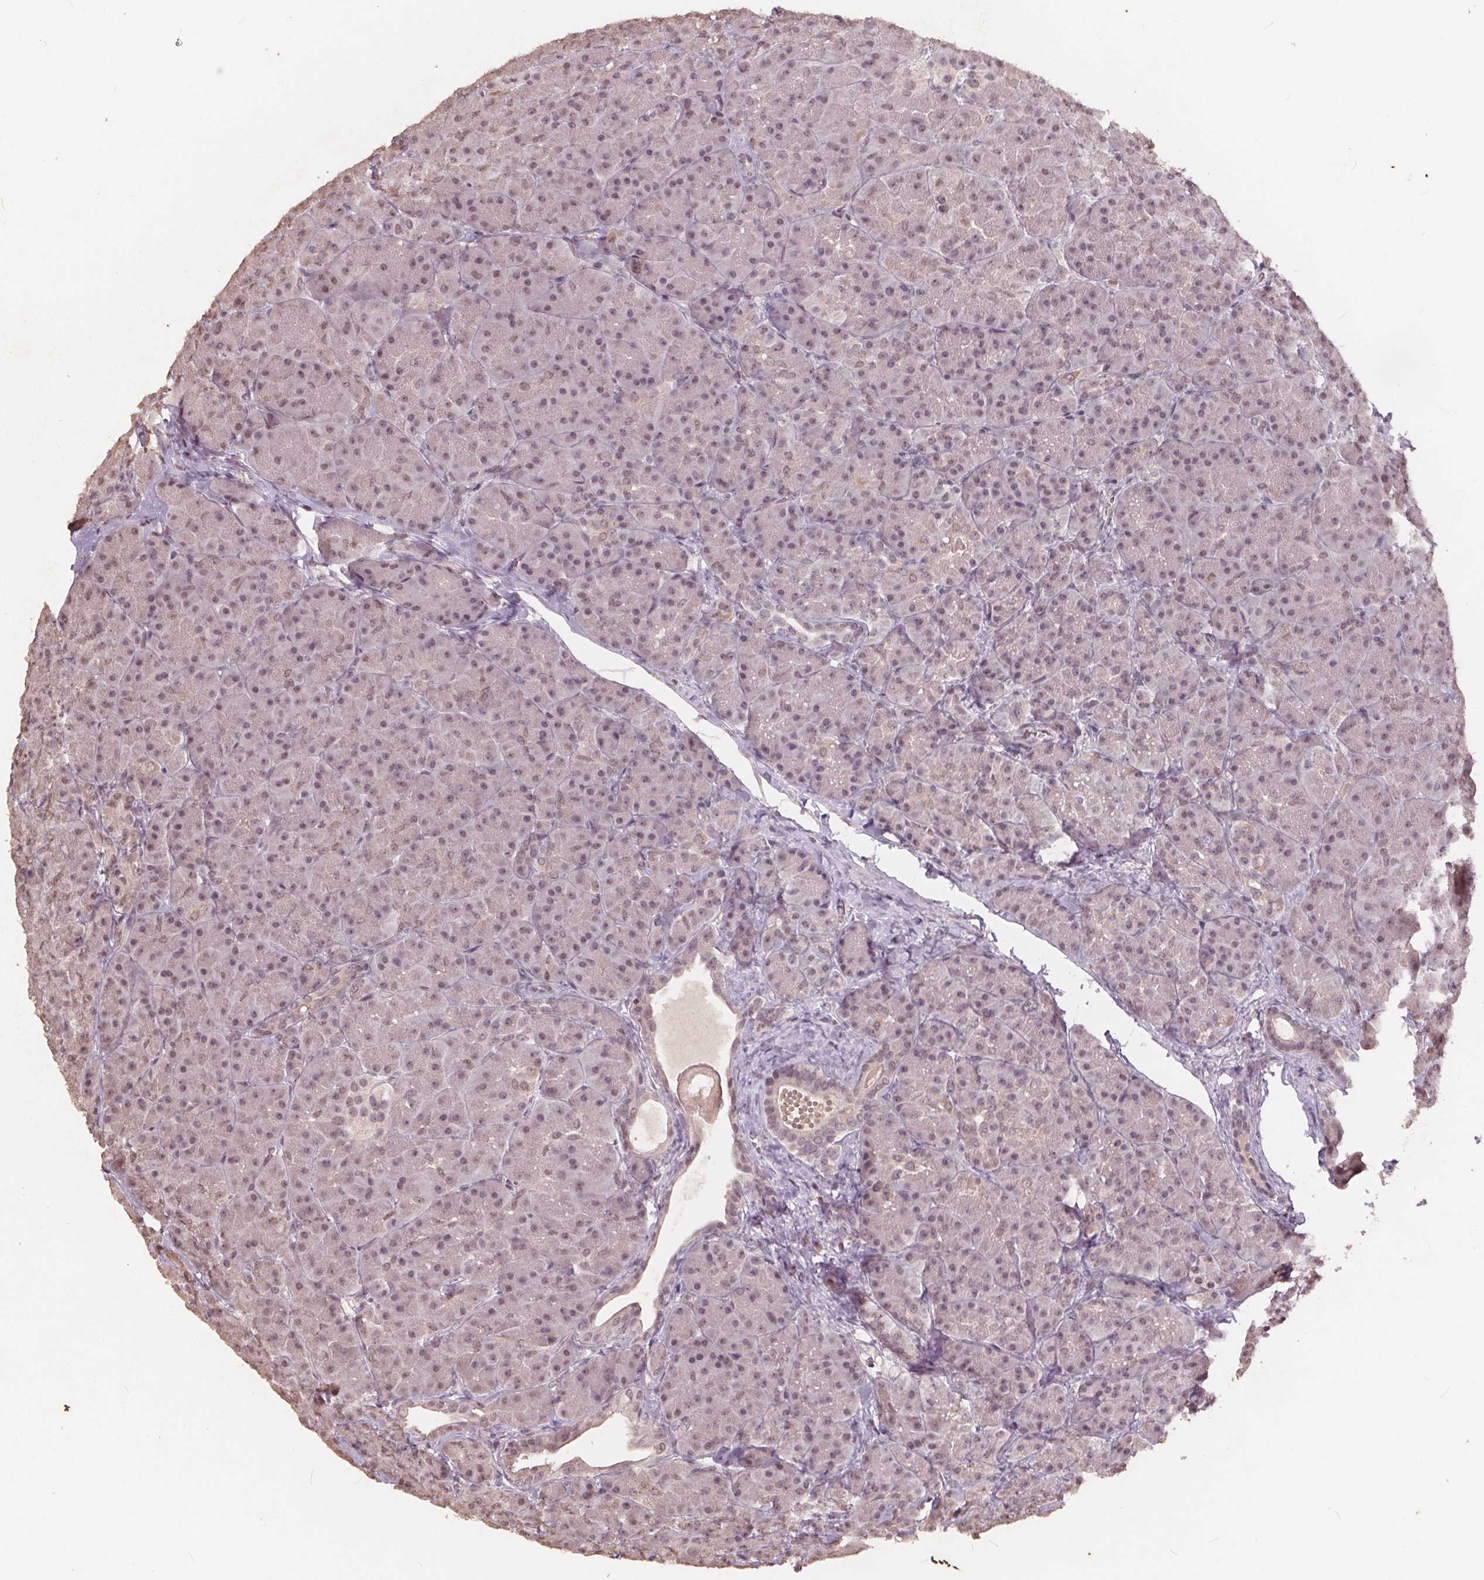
{"staining": {"intensity": "weak", "quantity": "25%-75%", "location": "nuclear"}, "tissue": "pancreas", "cell_type": "Exocrine glandular cells", "image_type": "normal", "snomed": [{"axis": "morphology", "description": "Normal tissue, NOS"}, {"axis": "topography", "description": "Pancreas"}], "caption": "Protein expression by immunohistochemistry (IHC) displays weak nuclear staining in approximately 25%-75% of exocrine glandular cells in normal pancreas. The staining is performed using DAB (3,3'-diaminobenzidine) brown chromogen to label protein expression. The nuclei are counter-stained blue using hematoxylin.", "gene": "DNMT3B", "patient": {"sex": "male", "age": 57}}